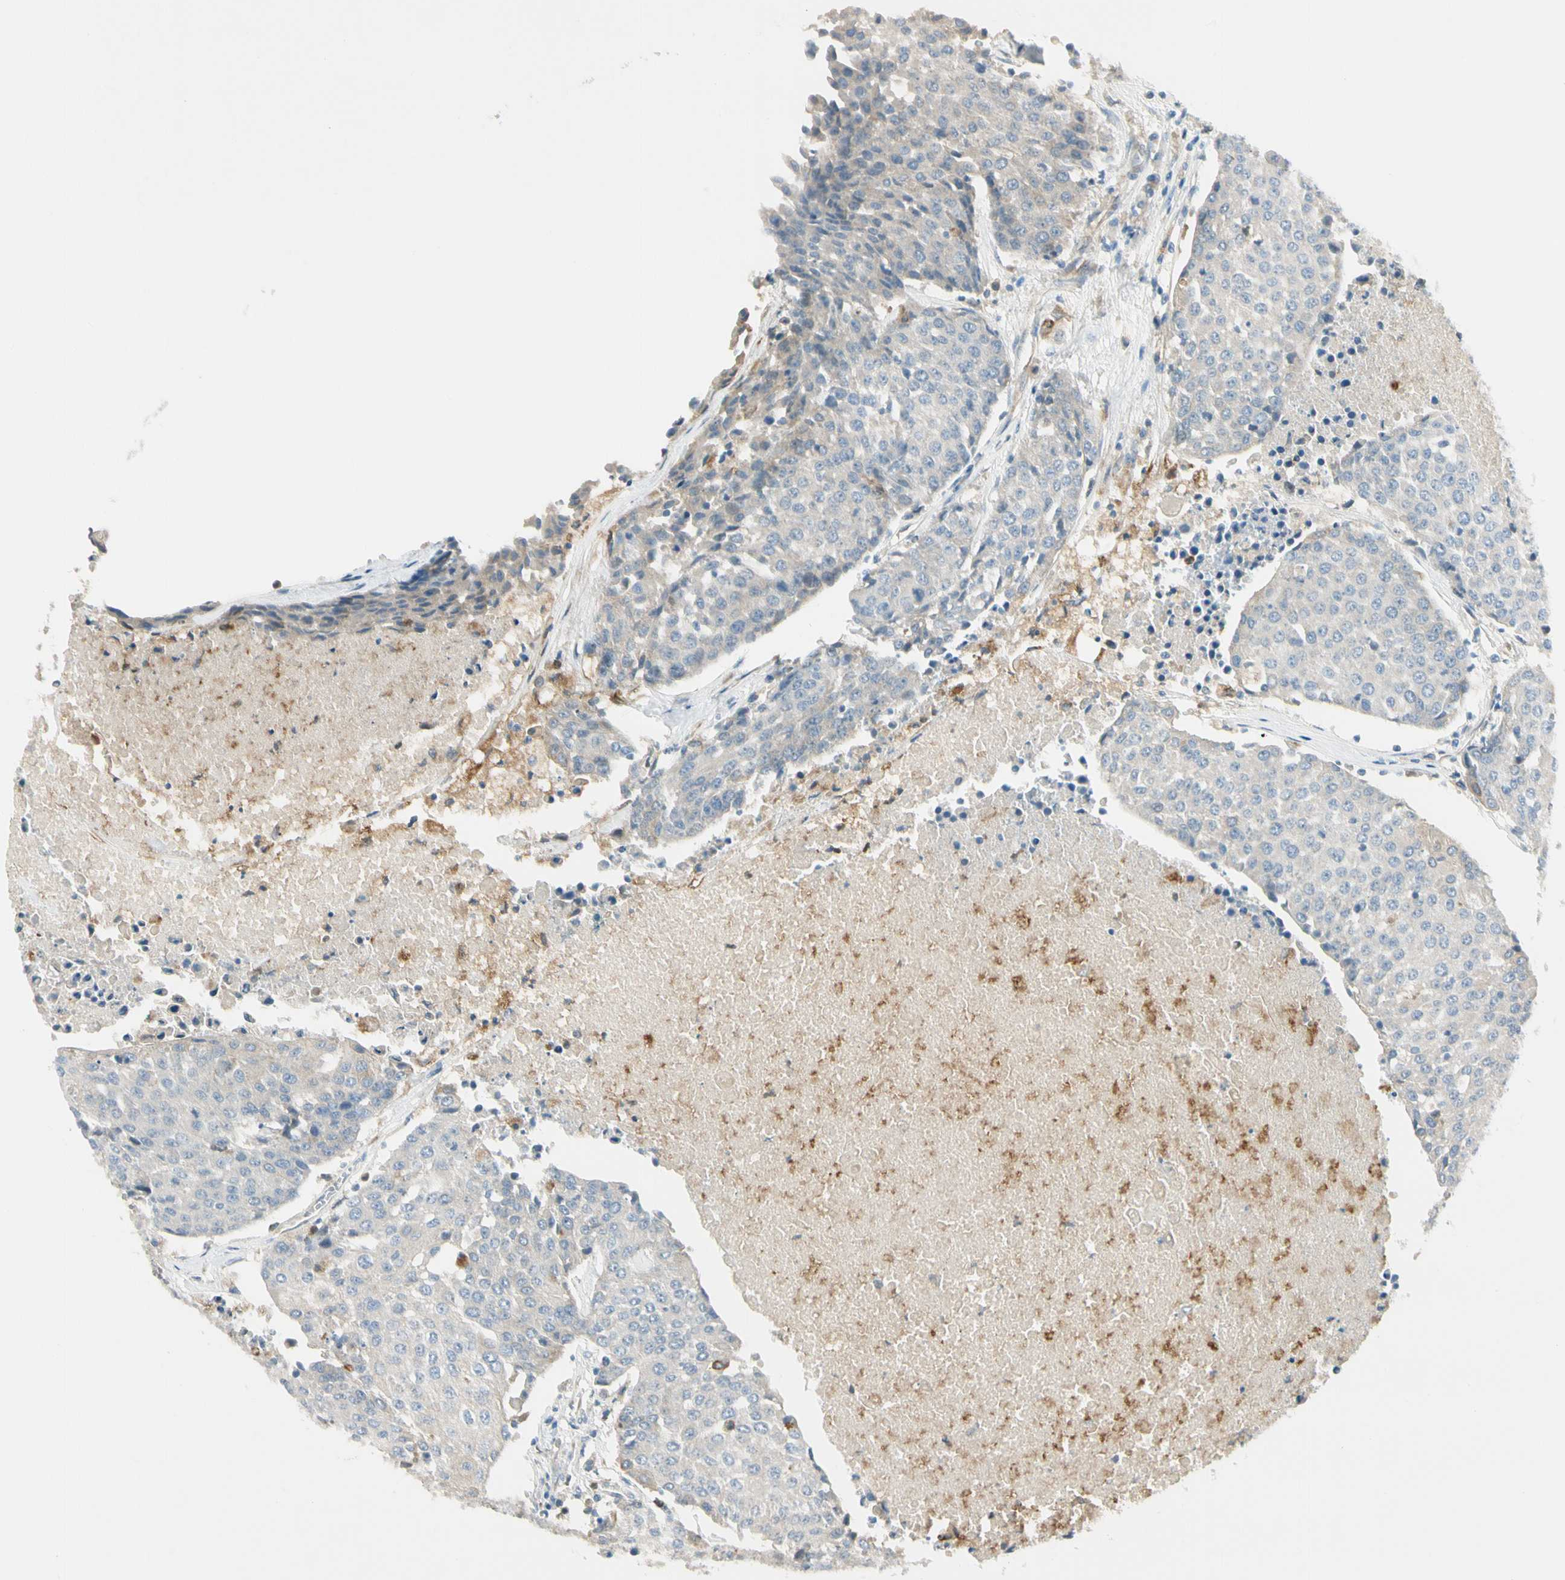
{"staining": {"intensity": "negative", "quantity": "none", "location": "none"}, "tissue": "urothelial cancer", "cell_type": "Tumor cells", "image_type": "cancer", "snomed": [{"axis": "morphology", "description": "Urothelial carcinoma, High grade"}, {"axis": "topography", "description": "Urinary bladder"}], "caption": "Histopathology image shows no protein staining in tumor cells of urothelial cancer tissue. (DAB IHC with hematoxylin counter stain).", "gene": "LPCAT2", "patient": {"sex": "female", "age": 85}}